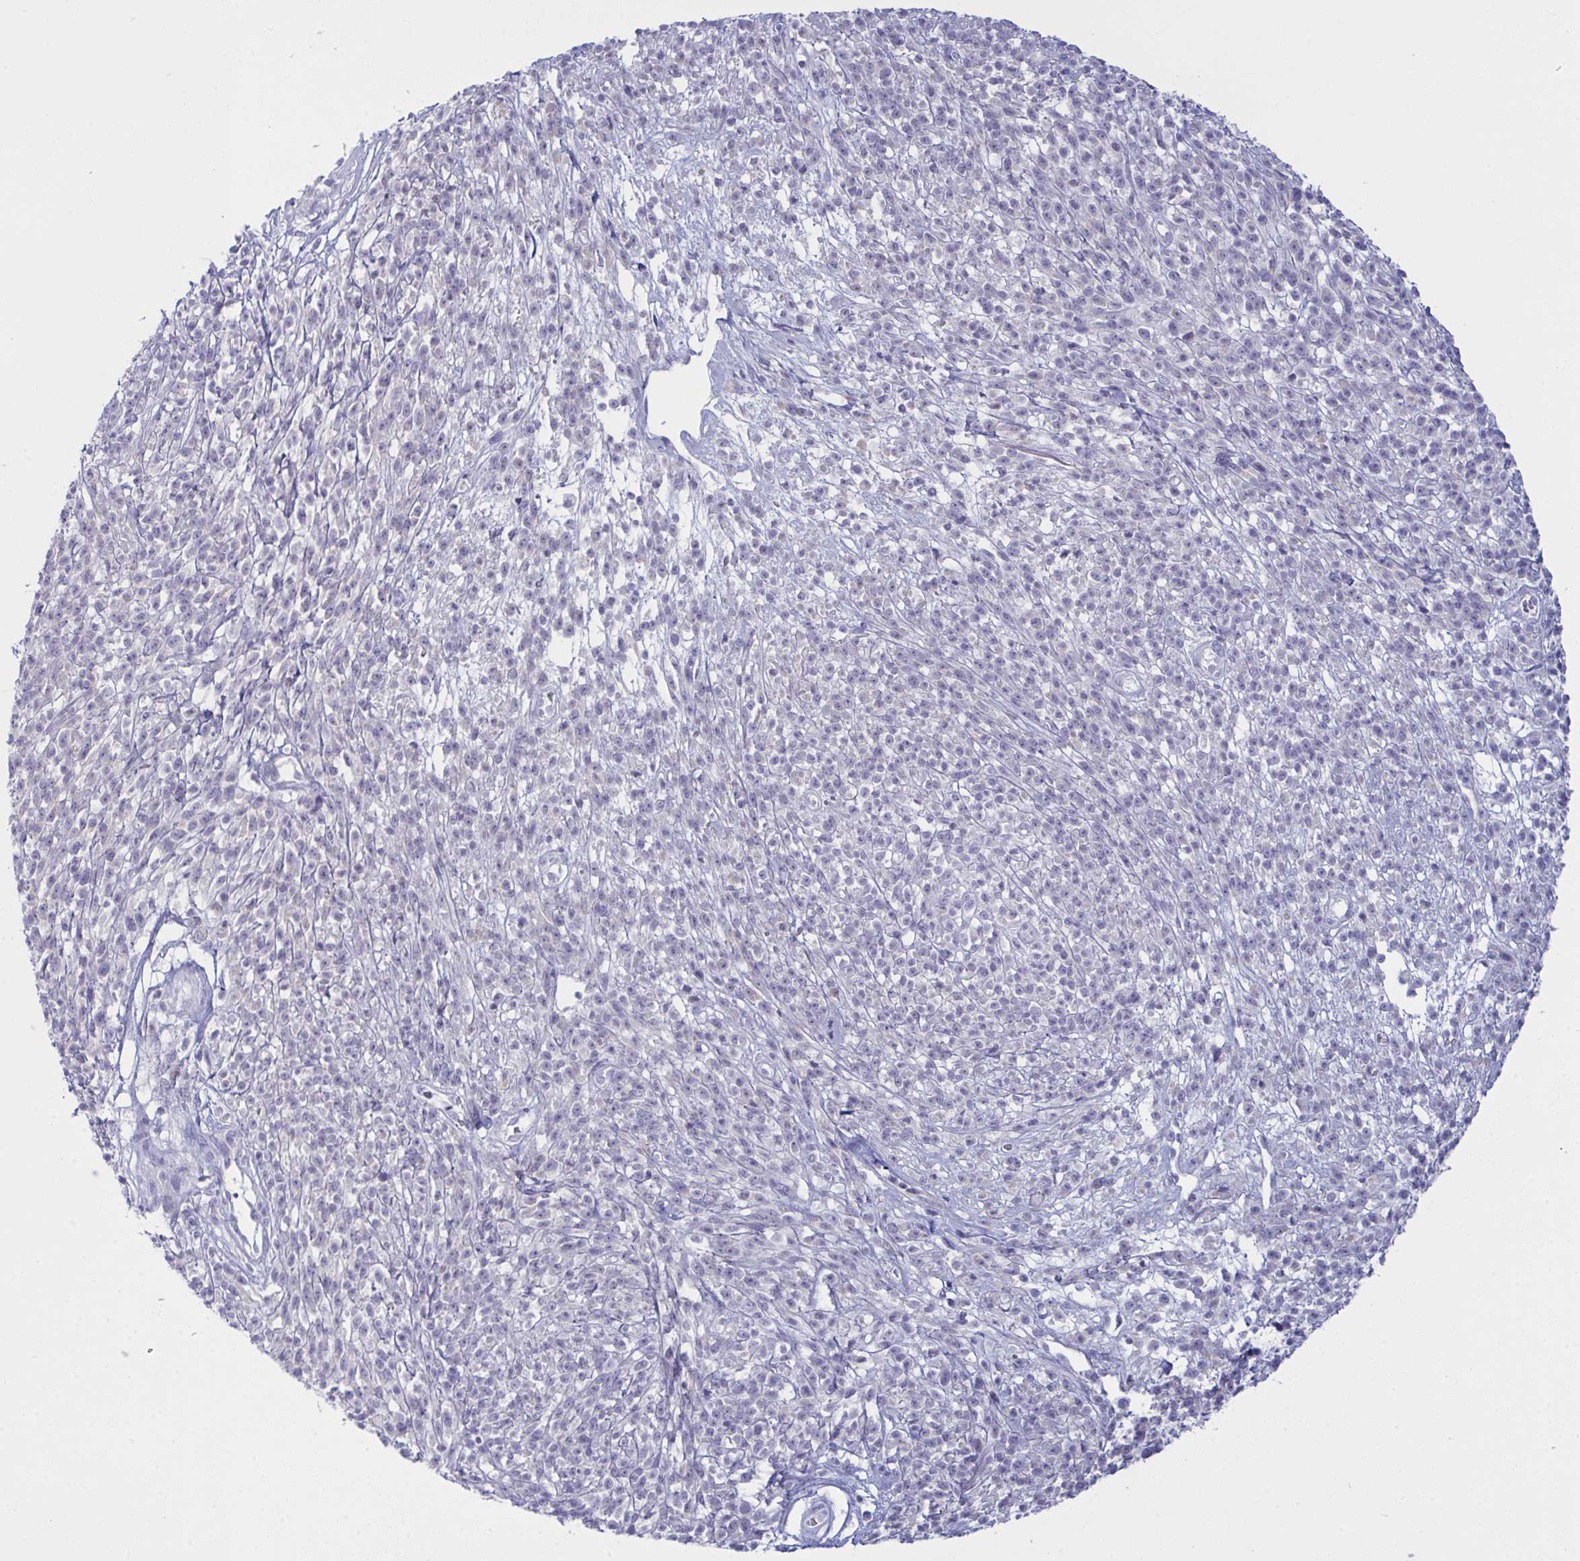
{"staining": {"intensity": "negative", "quantity": "none", "location": "none"}, "tissue": "melanoma", "cell_type": "Tumor cells", "image_type": "cancer", "snomed": [{"axis": "morphology", "description": "Malignant melanoma, NOS"}, {"axis": "topography", "description": "Skin"}, {"axis": "topography", "description": "Skin of trunk"}], "caption": "This is a micrograph of IHC staining of malignant melanoma, which shows no expression in tumor cells.", "gene": "TENT5D", "patient": {"sex": "male", "age": 74}}